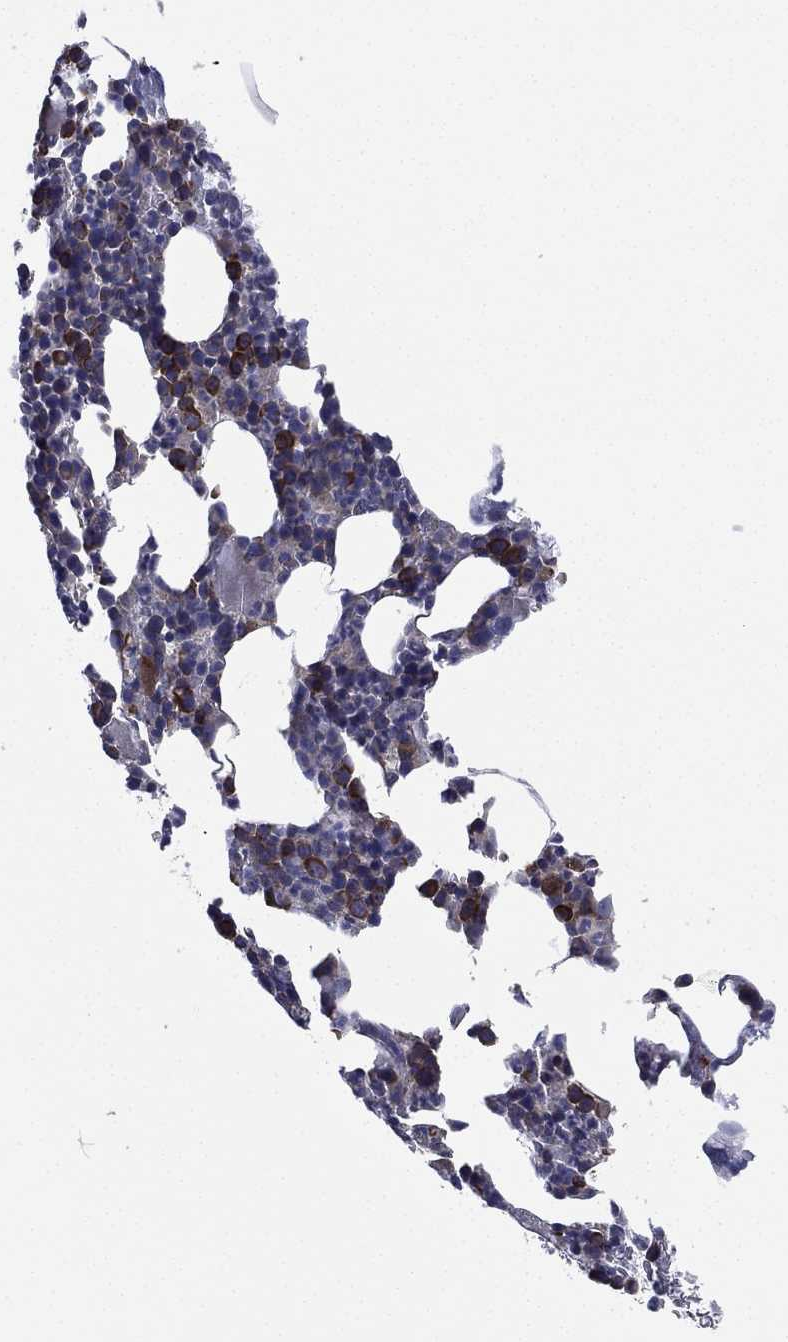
{"staining": {"intensity": "strong", "quantity": "<25%", "location": "cytoplasmic/membranous"}, "tissue": "bone marrow", "cell_type": "Hematopoietic cells", "image_type": "normal", "snomed": [{"axis": "morphology", "description": "Normal tissue, NOS"}, {"axis": "topography", "description": "Bone marrow"}], "caption": "High-power microscopy captured an IHC image of normal bone marrow, revealing strong cytoplasmic/membranous positivity in approximately <25% of hematopoietic cells.", "gene": "FARSA", "patient": {"sex": "male", "age": 72}}